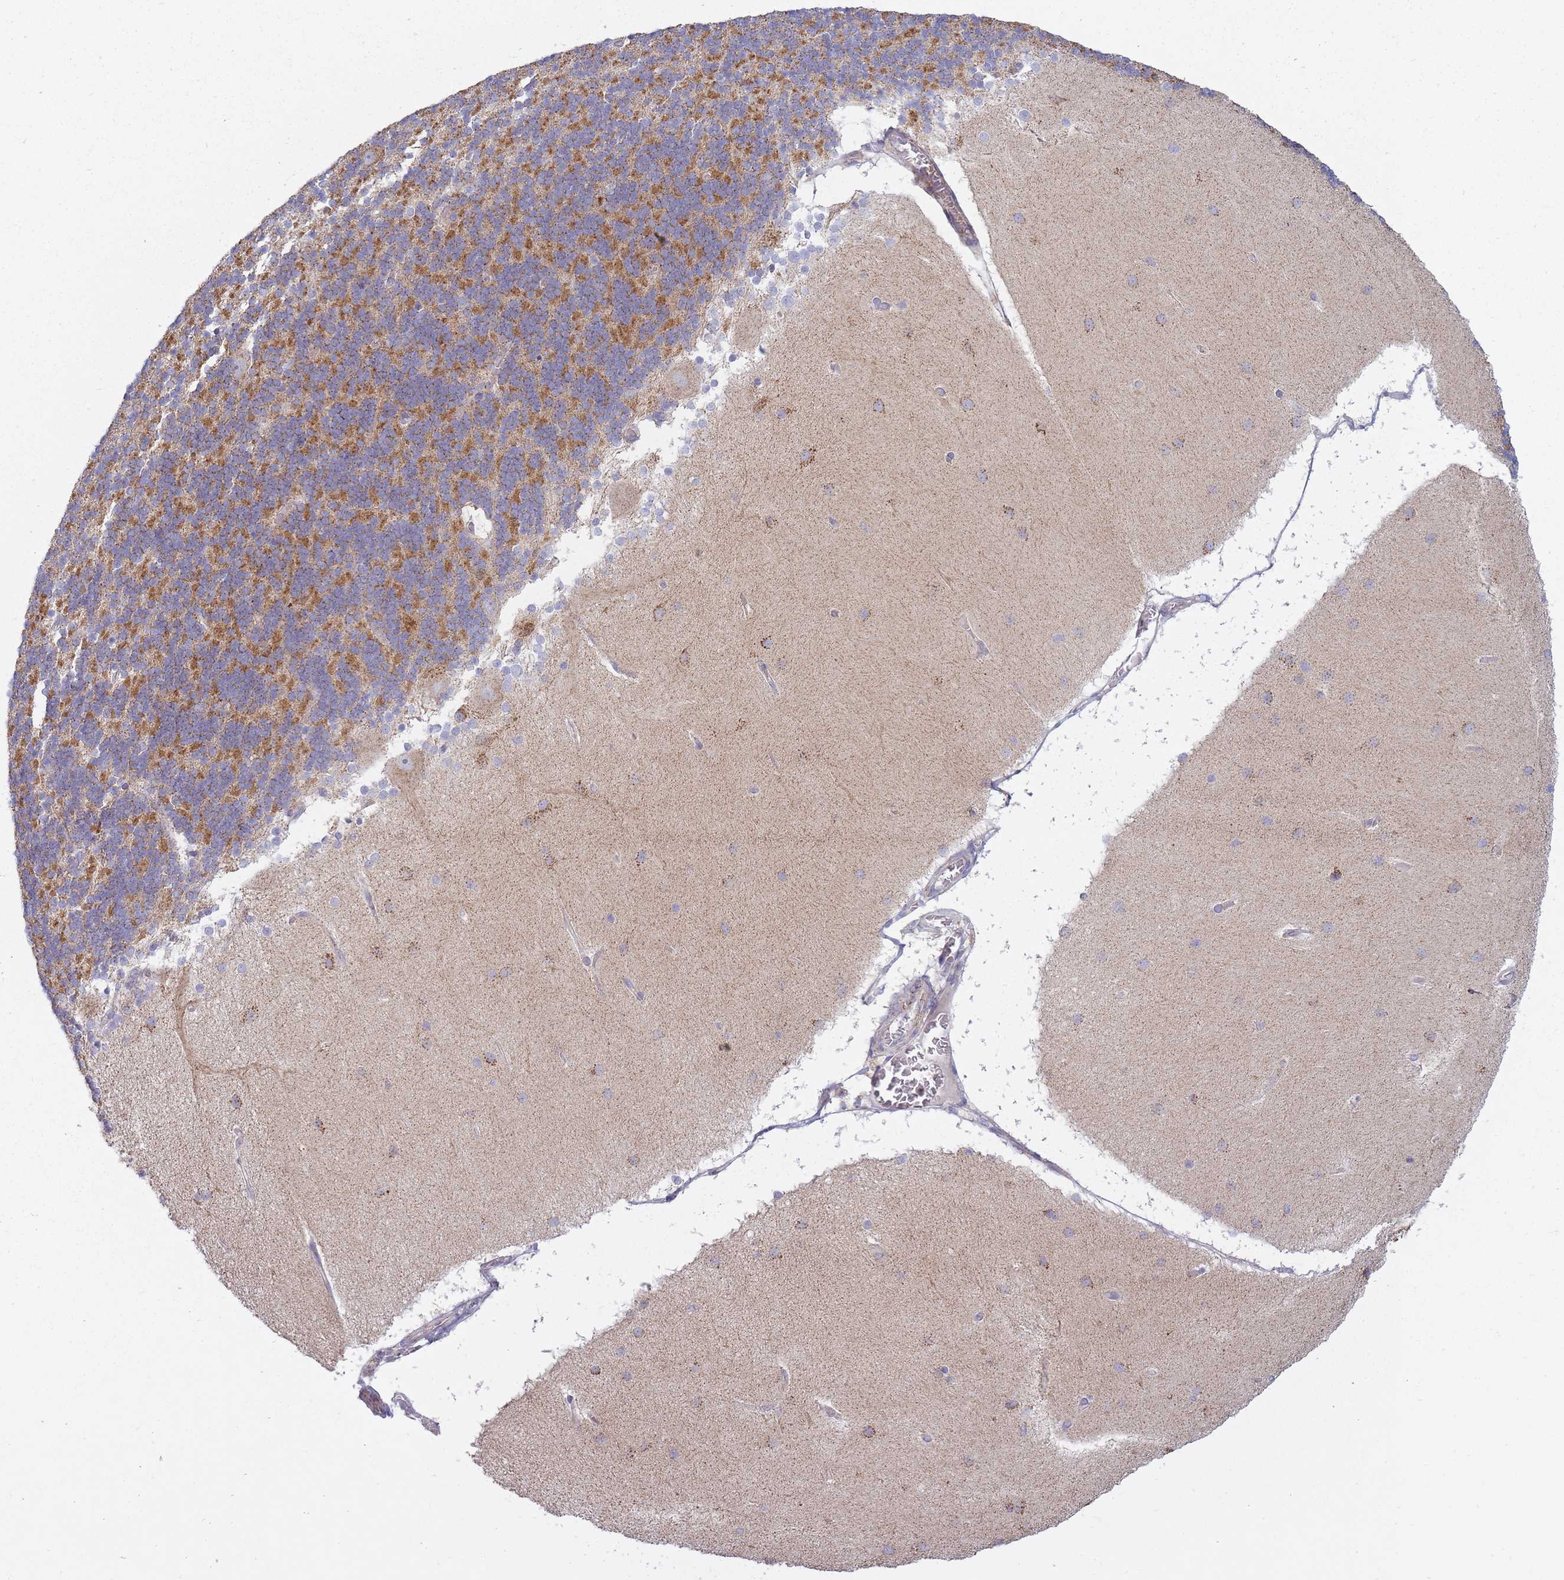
{"staining": {"intensity": "moderate", "quantity": ">75%", "location": "cytoplasmic/membranous"}, "tissue": "cerebellum", "cell_type": "Cells in granular layer", "image_type": "normal", "snomed": [{"axis": "morphology", "description": "Normal tissue, NOS"}, {"axis": "topography", "description": "Cerebellum"}], "caption": "IHC histopathology image of benign cerebellum: human cerebellum stained using immunohistochemistry (IHC) shows medium levels of moderate protein expression localized specifically in the cytoplasmic/membranous of cells in granular layer, appearing as a cytoplasmic/membranous brown color.", "gene": "ALKBH4", "patient": {"sex": "female", "age": 54}}